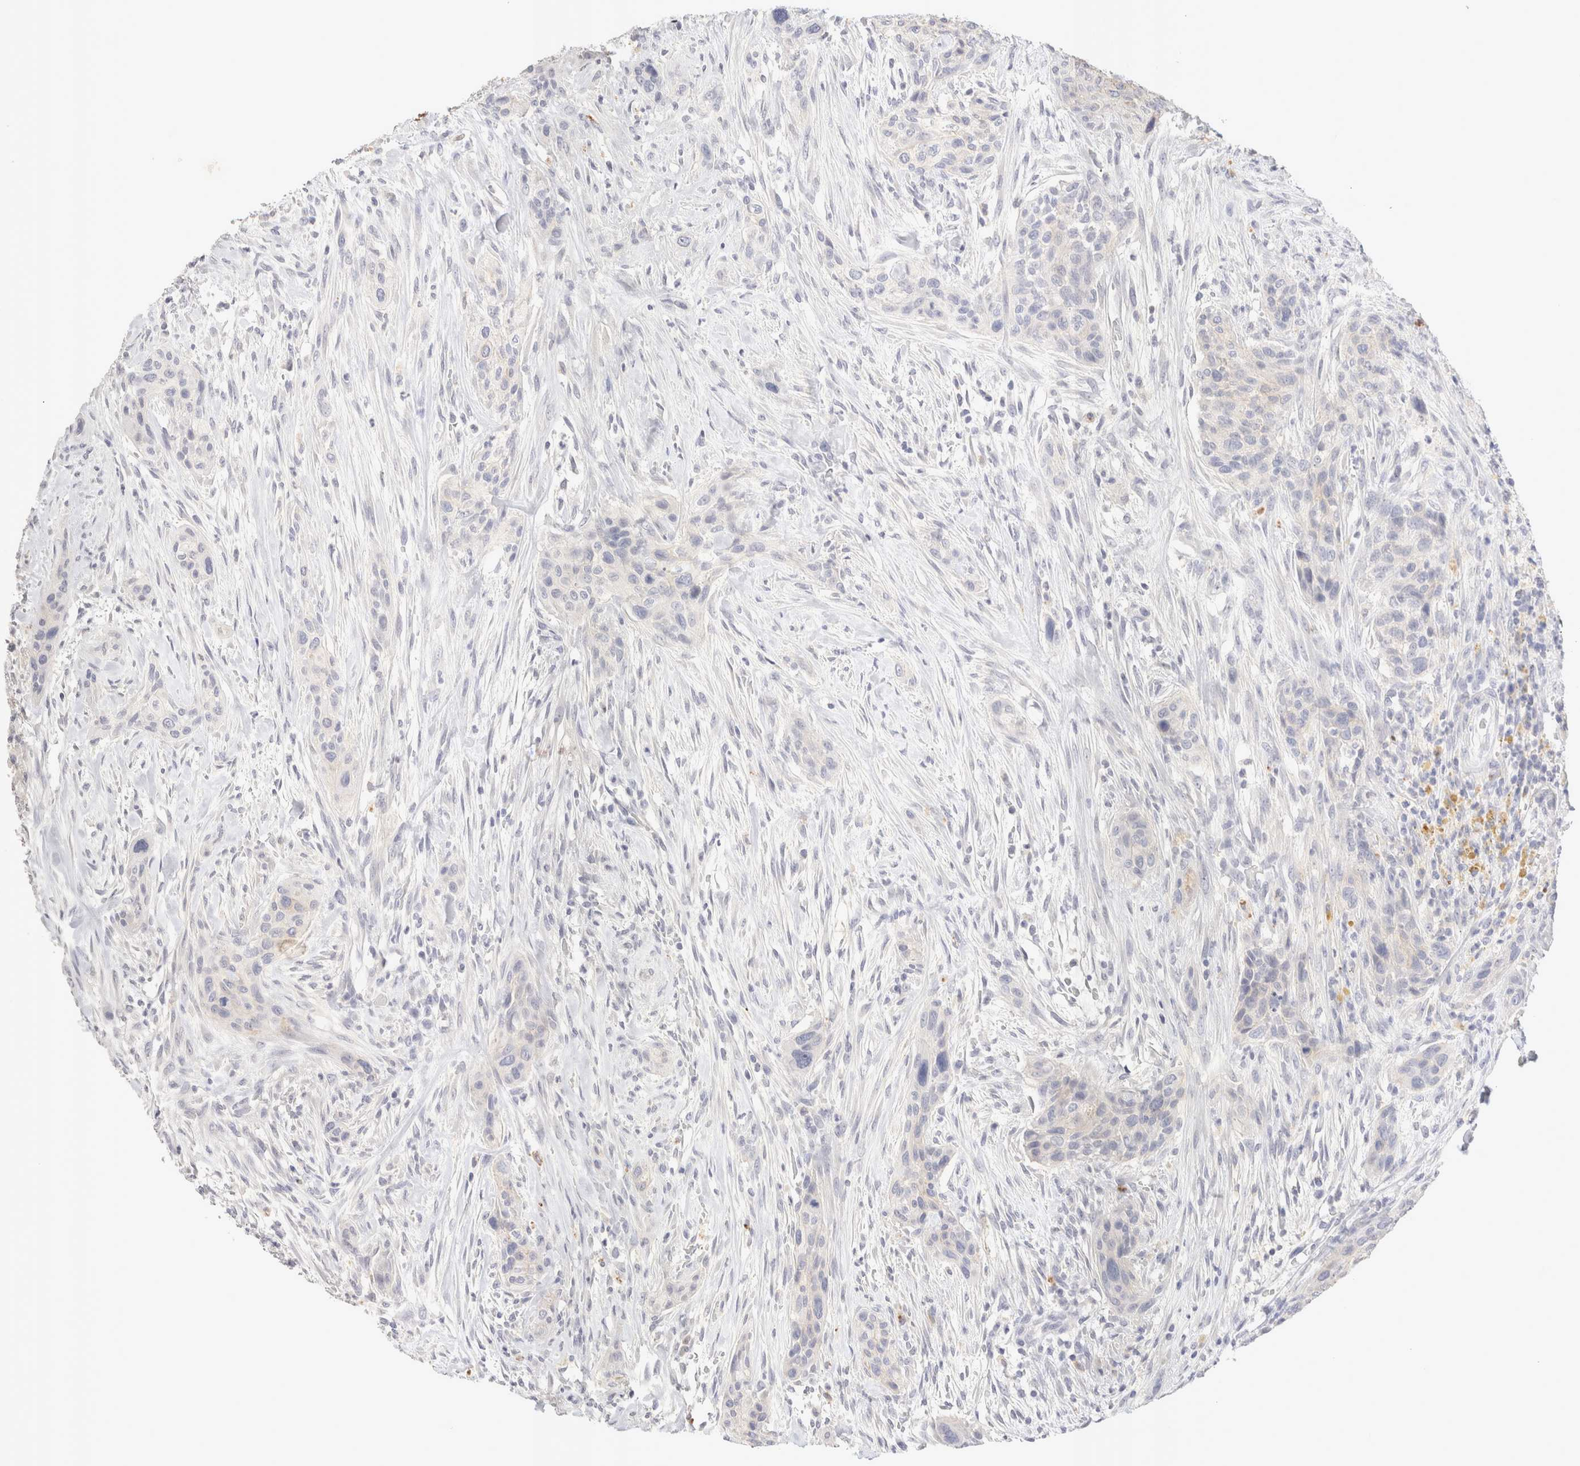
{"staining": {"intensity": "negative", "quantity": "none", "location": "none"}, "tissue": "urothelial cancer", "cell_type": "Tumor cells", "image_type": "cancer", "snomed": [{"axis": "morphology", "description": "Urothelial carcinoma, High grade"}, {"axis": "topography", "description": "Urinary bladder"}], "caption": "Urothelial cancer was stained to show a protein in brown. There is no significant expression in tumor cells.", "gene": "EPCAM", "patient": {"sex": "male", "age": 35}}